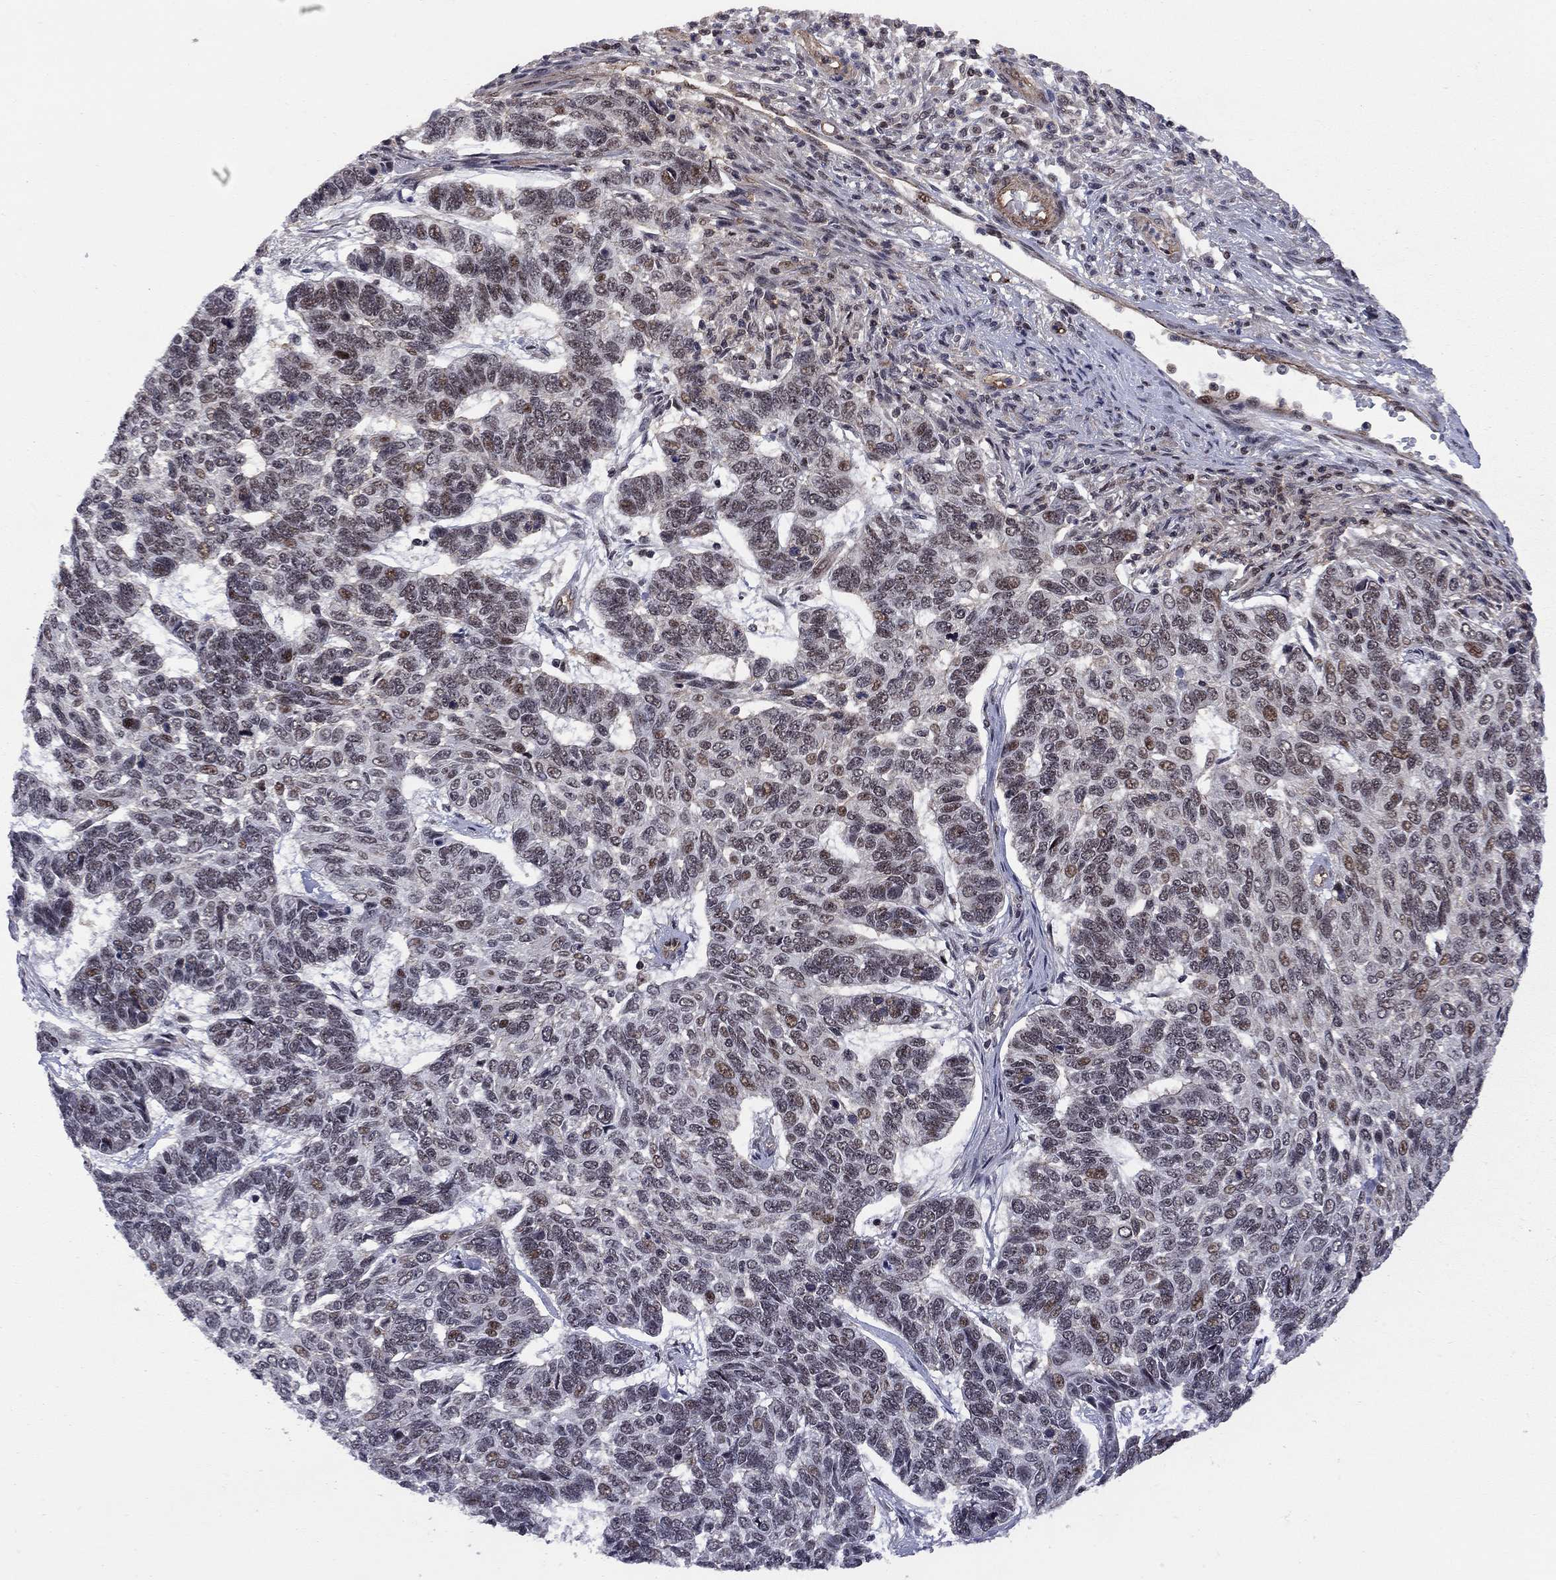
{"staining": {"intensity": "moderate", "quantity": "25%-75%", "location": "nuclear"}, "tissue": "skin cancer", "cell_type": "Tumor cells", "image_type": "cancer", "snomed": [{"axis": "morphology", "description": "Basal cell carcinoma"}, {"axis": "topography", "description": "Skin"}], "caption": "DAB immunohistochemical staining of skin basal cell carcinoma exhibits moderate nuclear protein staining in approximately 25%-75% of tumor cells.", "gene": "BRF1", "patient": {"sex": "female", "age": 65}}